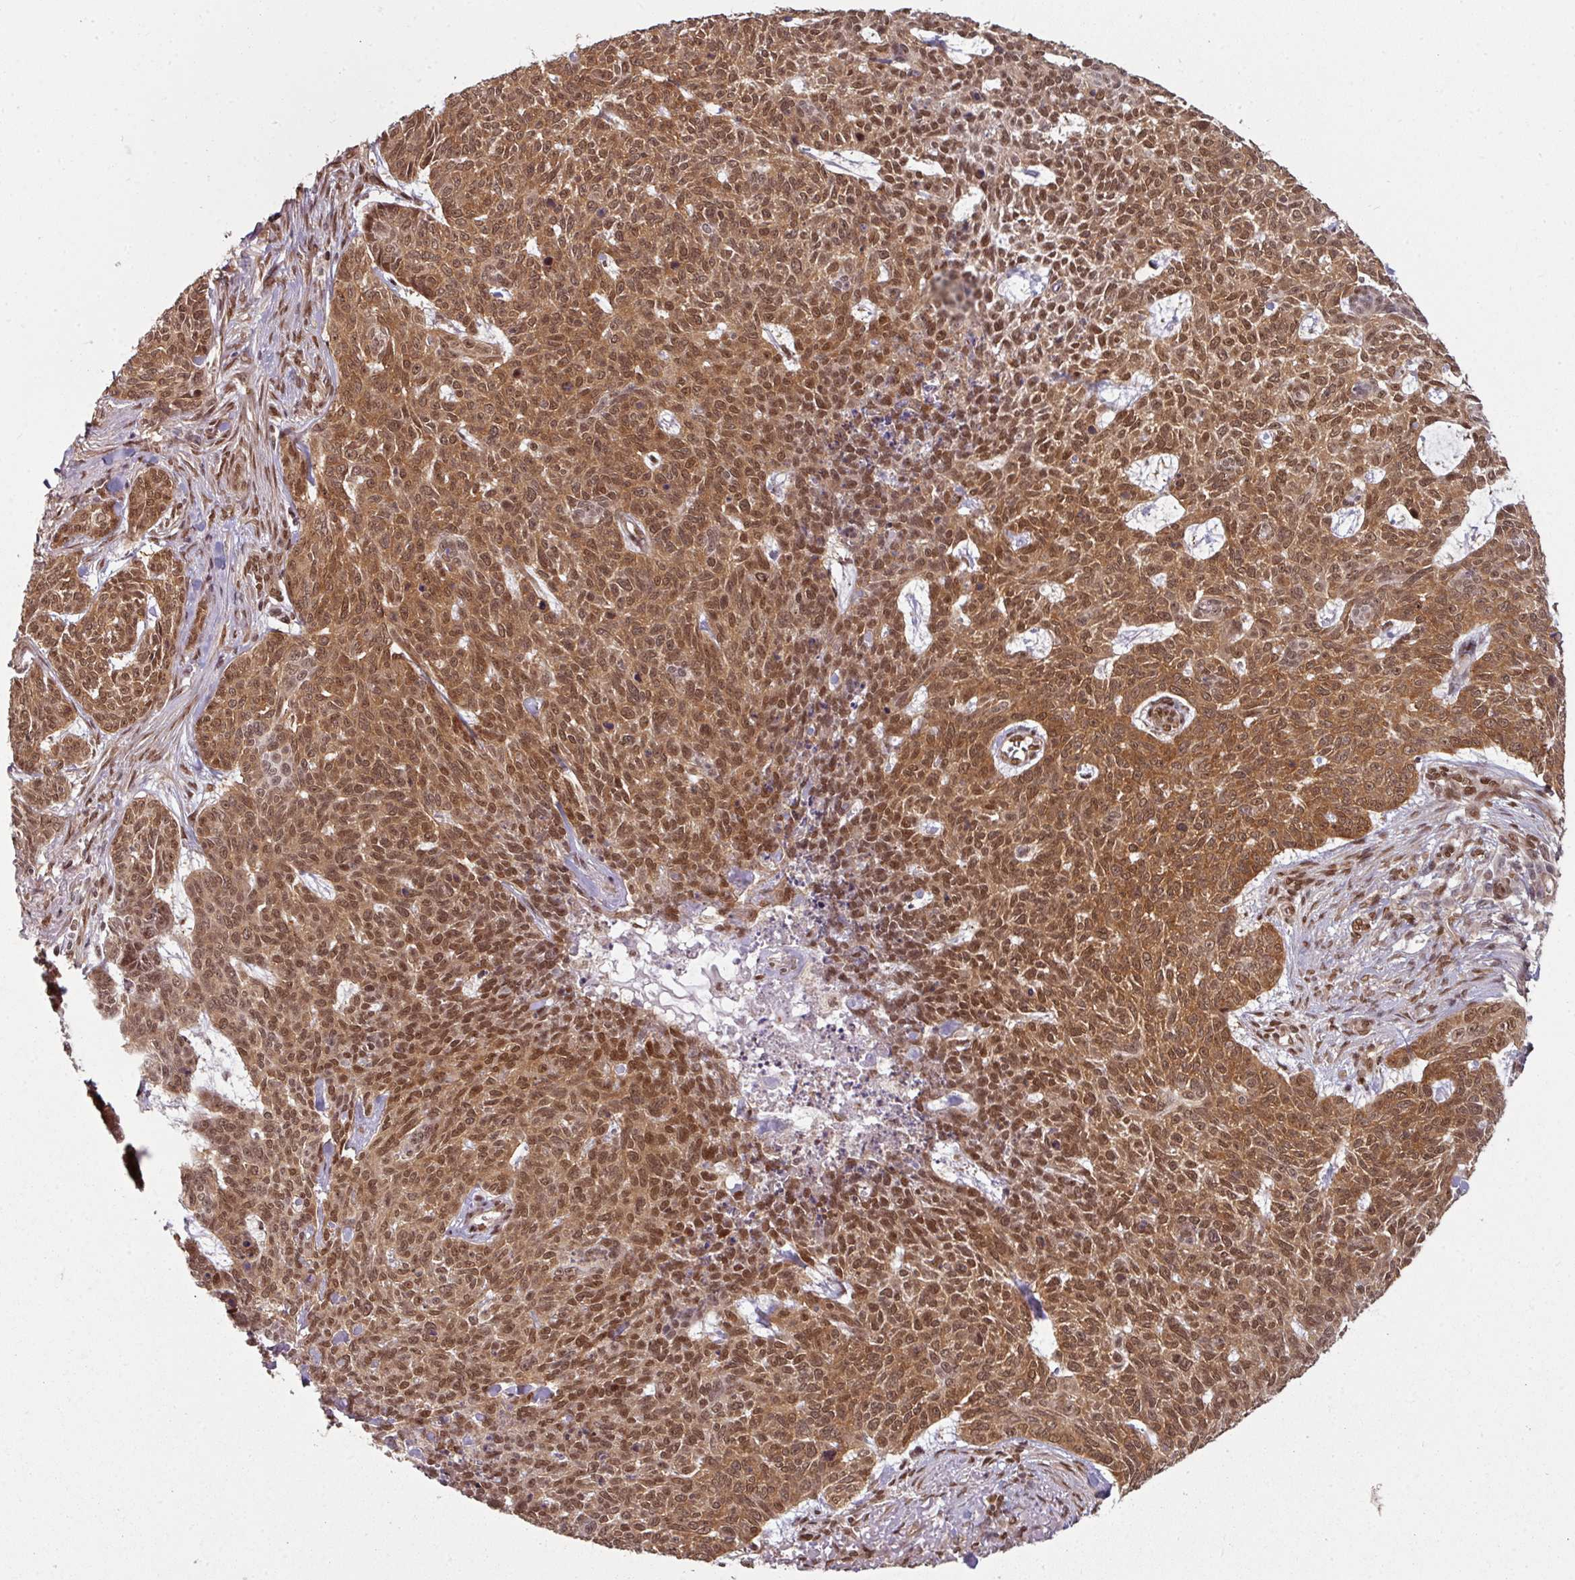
{"staining": {"intensity": "strong", "quantity": ">75%", "location": "cytoplasmic/membranous,nuclear"}, "tissue": "skin cancer", "cell_type": "Tumor cells", "image_type": "cancer", "snomed": [{"axis": "morphology", "description": "Basal cell carcinoma"}, {"axis": "topography", "description": "Skin"}], "caption": "Immunohistochemistry (IHC) of human basal cell carcinoma (skin) shows high levels of strong cytoplasmic/membranous and nuclear staining in about >75% of tumor cells.", "gene": "SIK3", "patient": {"sex": "female", "age": 93}}